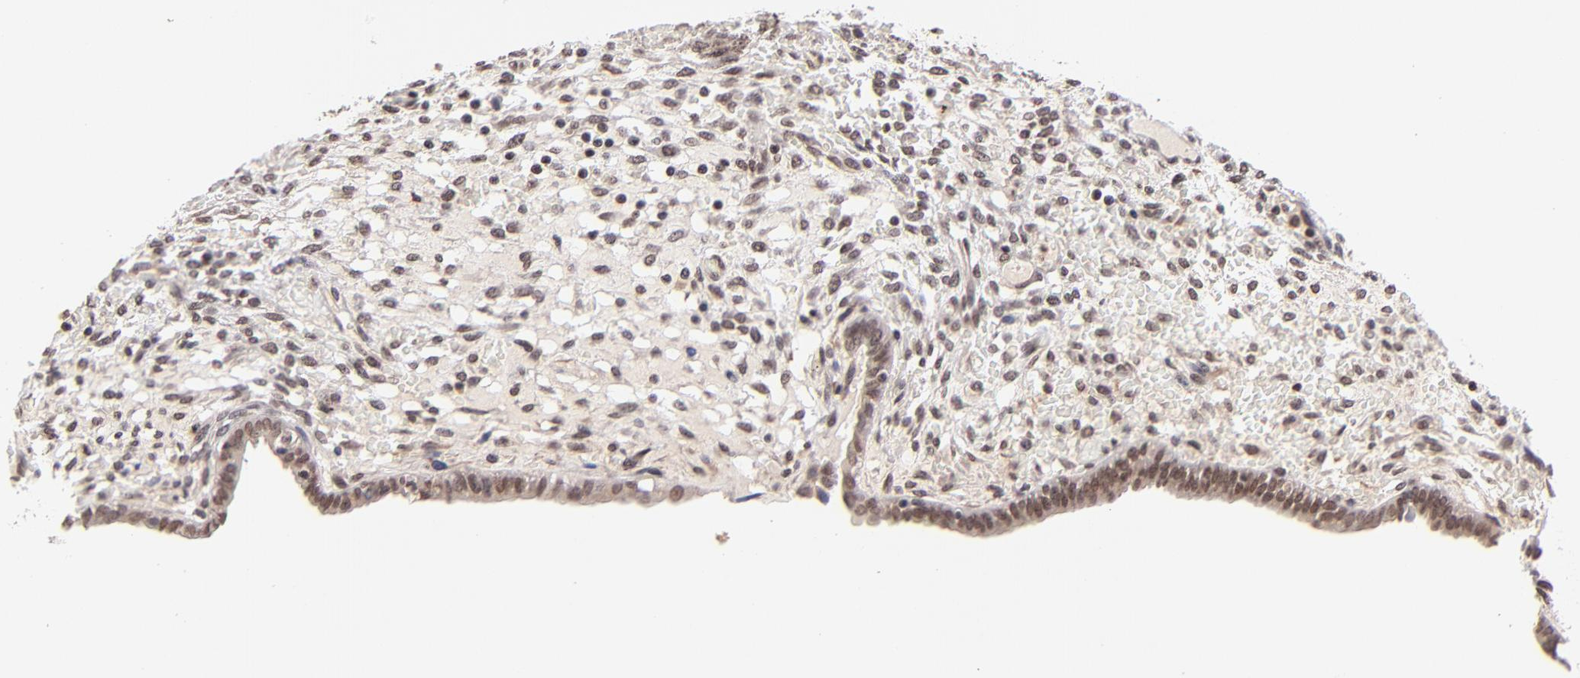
{"staining": {"intensity": "moderate", "quantity": "25%-75%", "location": "nuclear"}, "tissue": "endometrium", "cell_type": "Cells in endometrial stroma", "image_type": "normal", "snomed": [{"axis": "morphology", "description": "Normal tissue, NOS"}, {"axis": "topography", "description": "Endometrium"}], "caption": "Moderate nuclear expression is seen in about 25%-75% of cells in endometrial stroma in unremarkable endometrium.", "gene": "WDR25", "patient": {"sex": "female", "age": 42}}